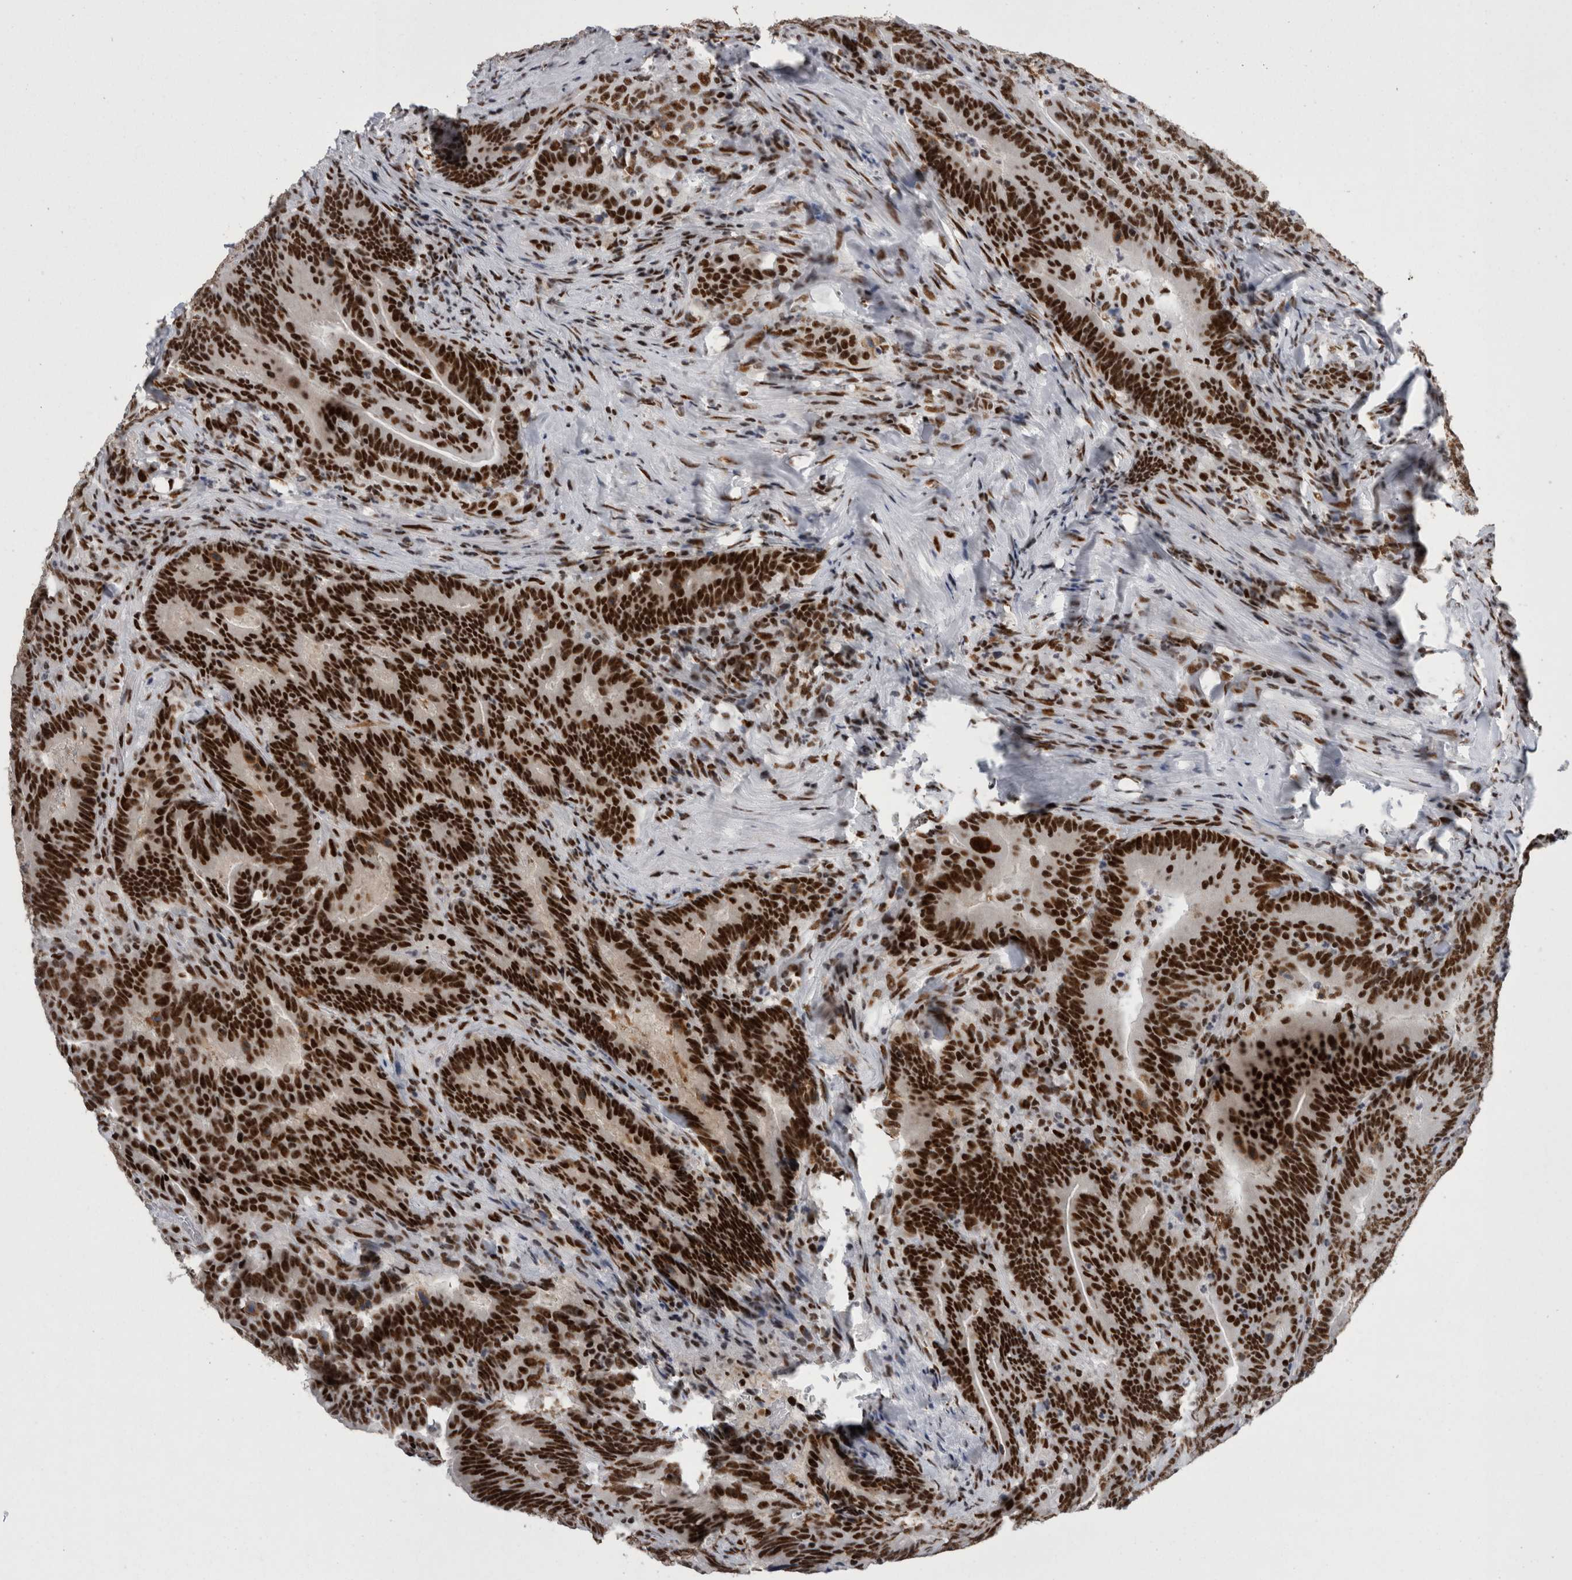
{"staining": {"intensity": "strong", "quantity": ">75%", "location": "nuclear"}, "tissue": "colorectal cancer", "cell_type": "Tumor cells", "image_type": "cancer", "snomed": [{"axis": "morphology", "description": "Adenocarcinoma, NOS"}, {"axis": "topography", "description": "Colon"}], "caption": "Human colorectal cancer (adenocarcinoma) stained for a protein (brown) displays strong nuclear positive positivity in approximately >75% of tumor cells.", "gene": "SNRNP40", "patient": {"sex": "female", "age": 66}}